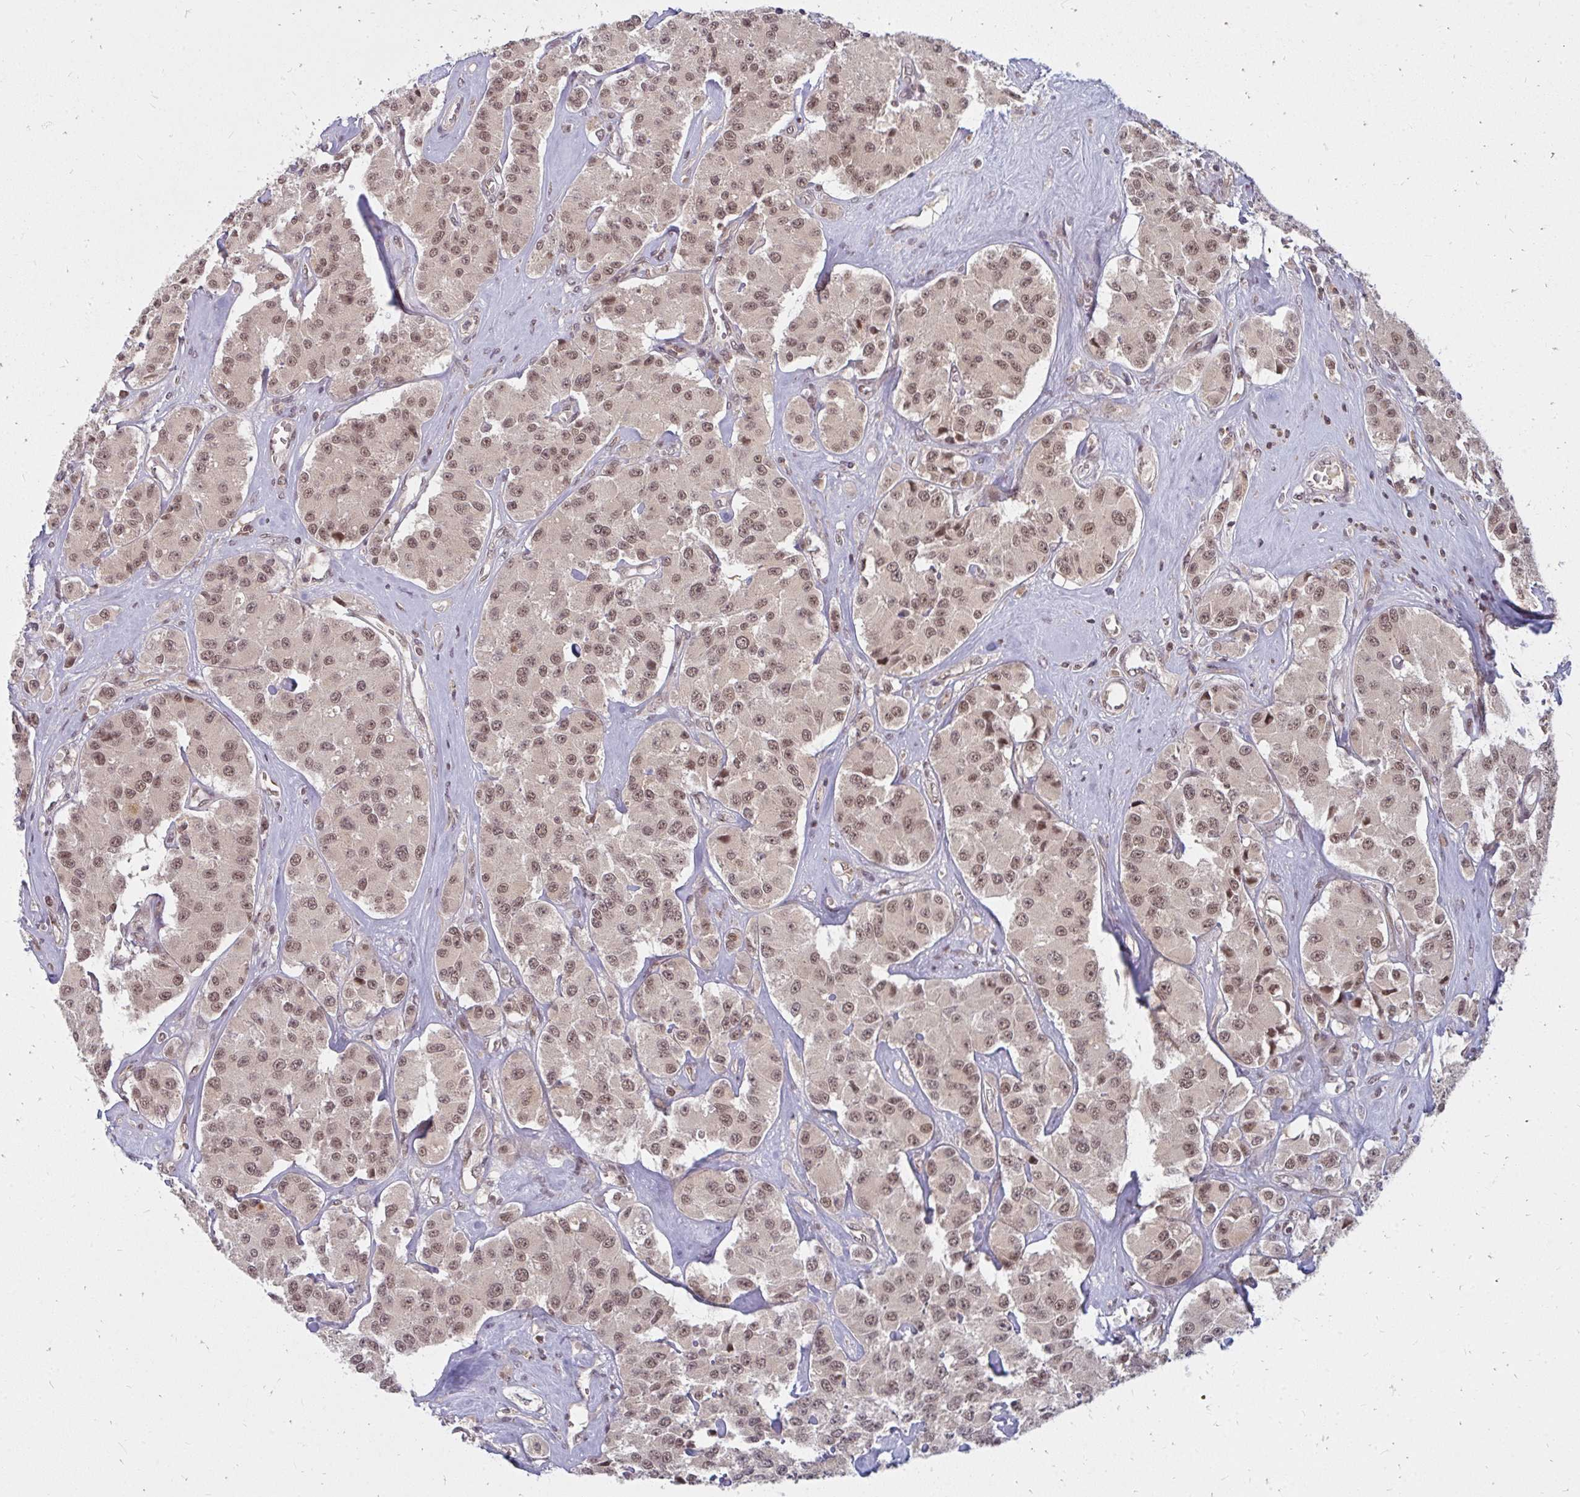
{"staining": {"intensity": "moderate", "quantity": ">75%", "location": "nuclear"}, "tissue": "carcinoid", "cell_type": "Tumor cells", "image_type": "cancer", "snomed": [{"axis": "morphology", "description": "Carcinoid, malignant, NOS"}, {"axis": "topography", "description": "Pancreas"}], "caption": "Tumor cells exhibit medium levels of moderate nuclear positivity in about >75% of cells in malignant carcinoid.", "gene": "GTF3C6", "patient": {"sex": "male", "age": 41}}